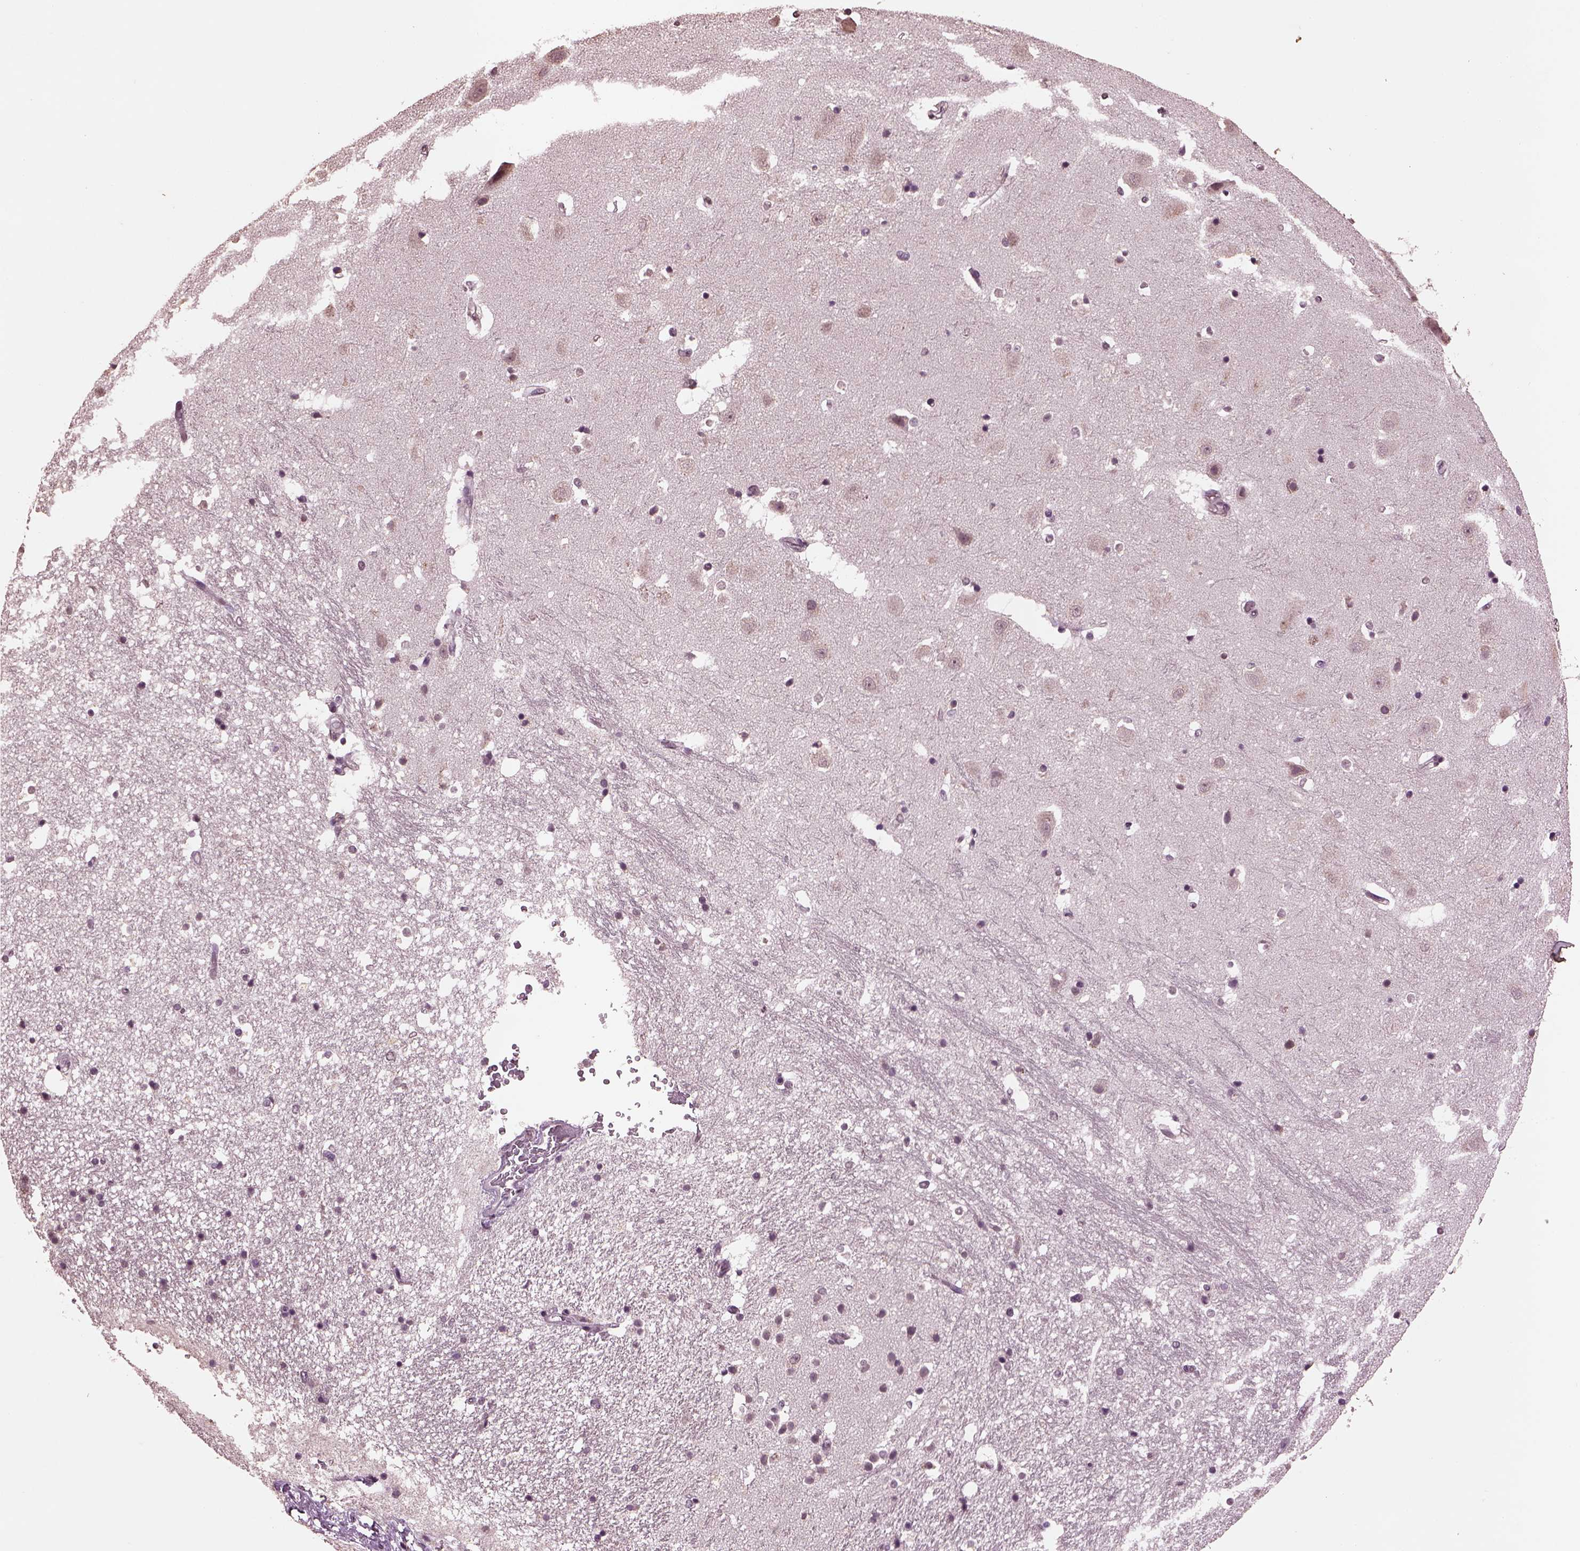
{"staining": {"intensity": "negative", "quantity": "none", "location": "none"}, "tissue": "hippocampus", "cell_type": "Glial cells", "image_type": "normal", "snomed": [{"axis": "morphology", "description": "Normal tissue, NOS"}, {"axis": "topography", "description": "Hippocampus"}], "caption": "Histopathology image shows no significant protein staining in glial cells of unremarkable hippocampus.", "gene": "IL18RAP", "patient": {"sex": "male", "age": 44}}